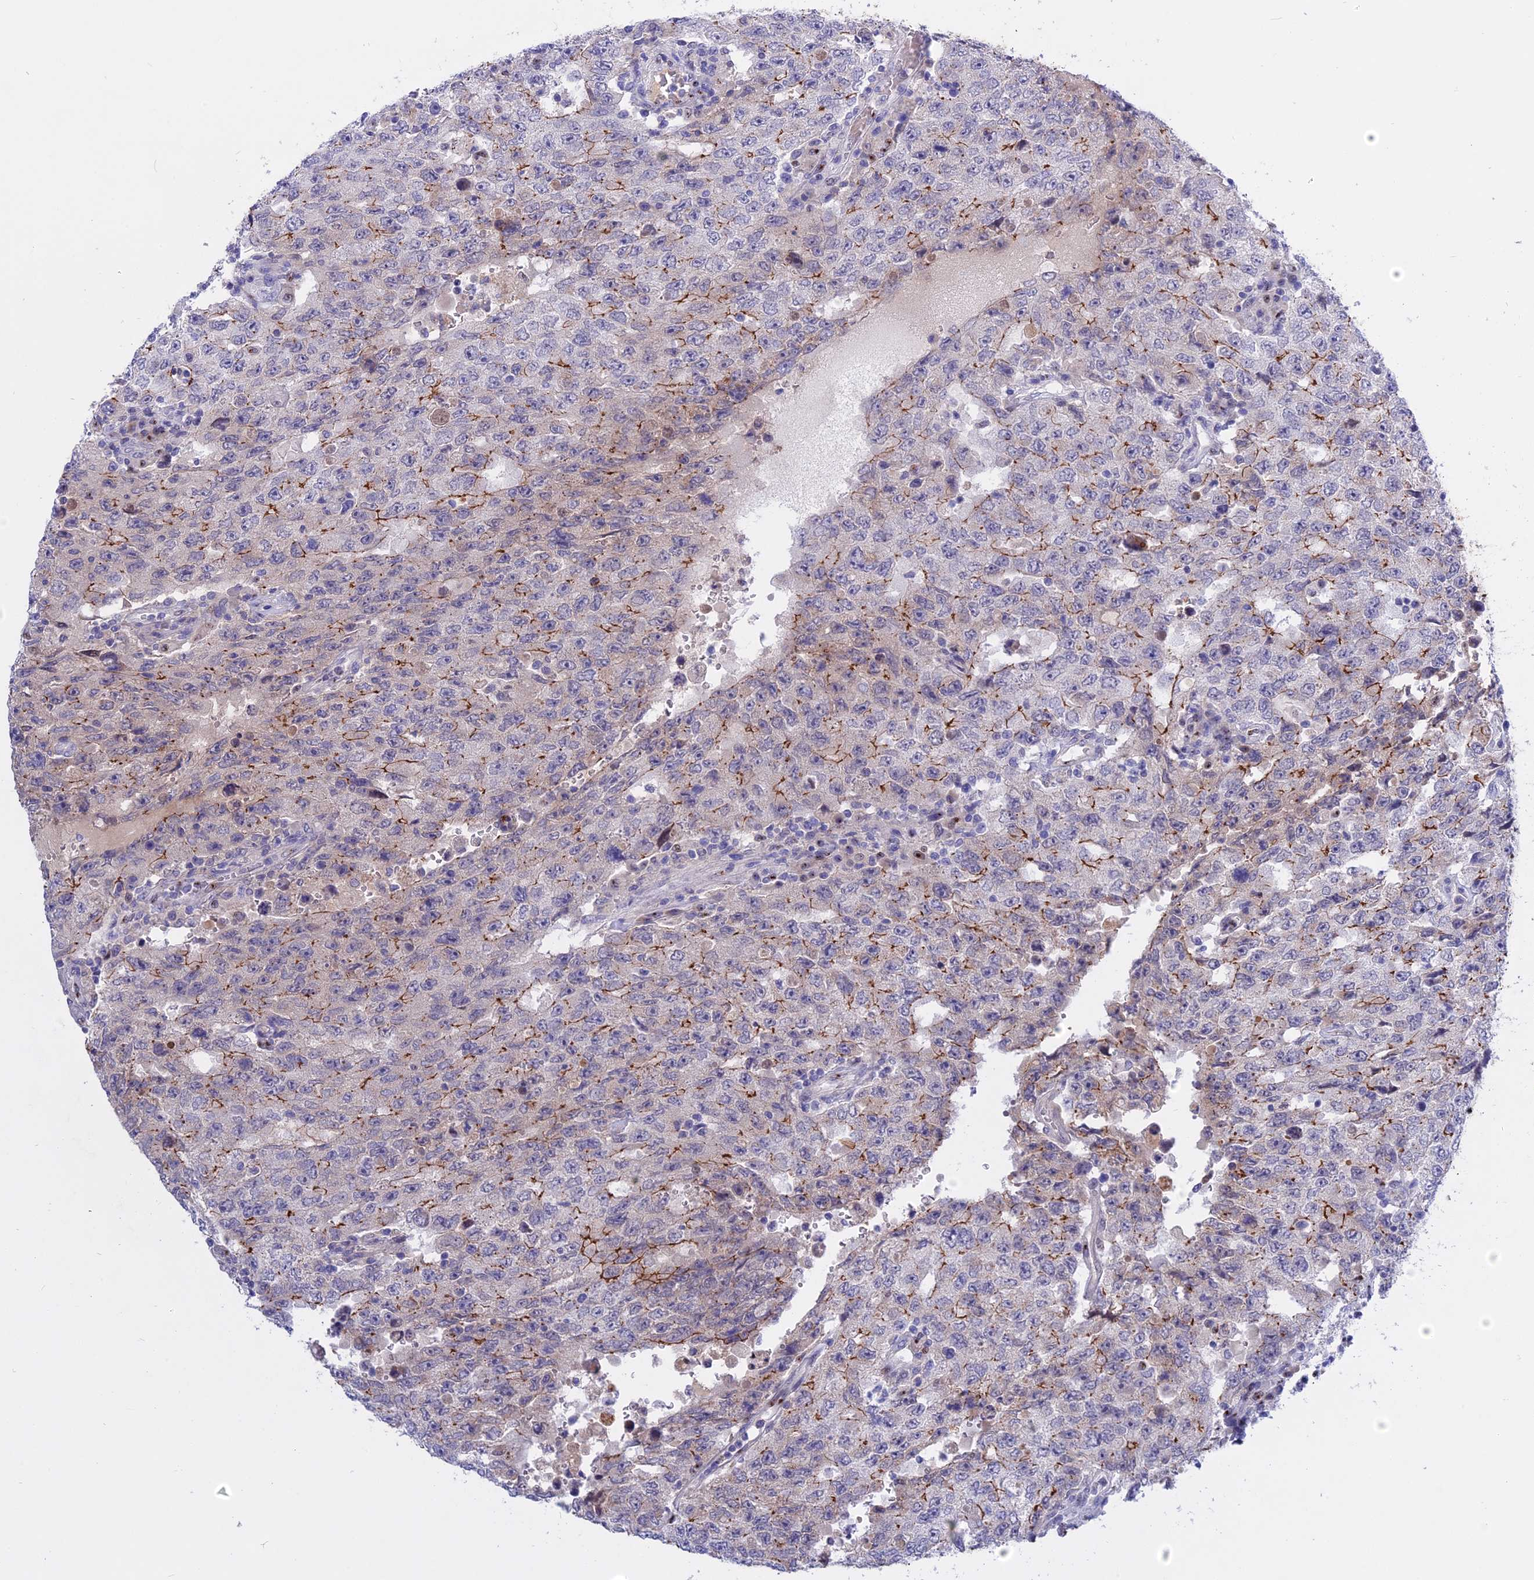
{"staining": {"intensity": "strong", "quantity": "<25%", "location": "cytoplasmic/membranous"}, "tissue": "testis cancer", "cell_type": "Tumor cells", "image_type": "cancer", "snomed": [{"axis": "morphology", "description": "Carcinoma, Embryonal, NOS"}, {"axis": "topography", "description": "Testis"}], "caption": "Human testis cancer stained with a protein marker shows strong staining in tumor cells.", "gene": "GK5", "patient": {"sex": "male", "age": 26}}